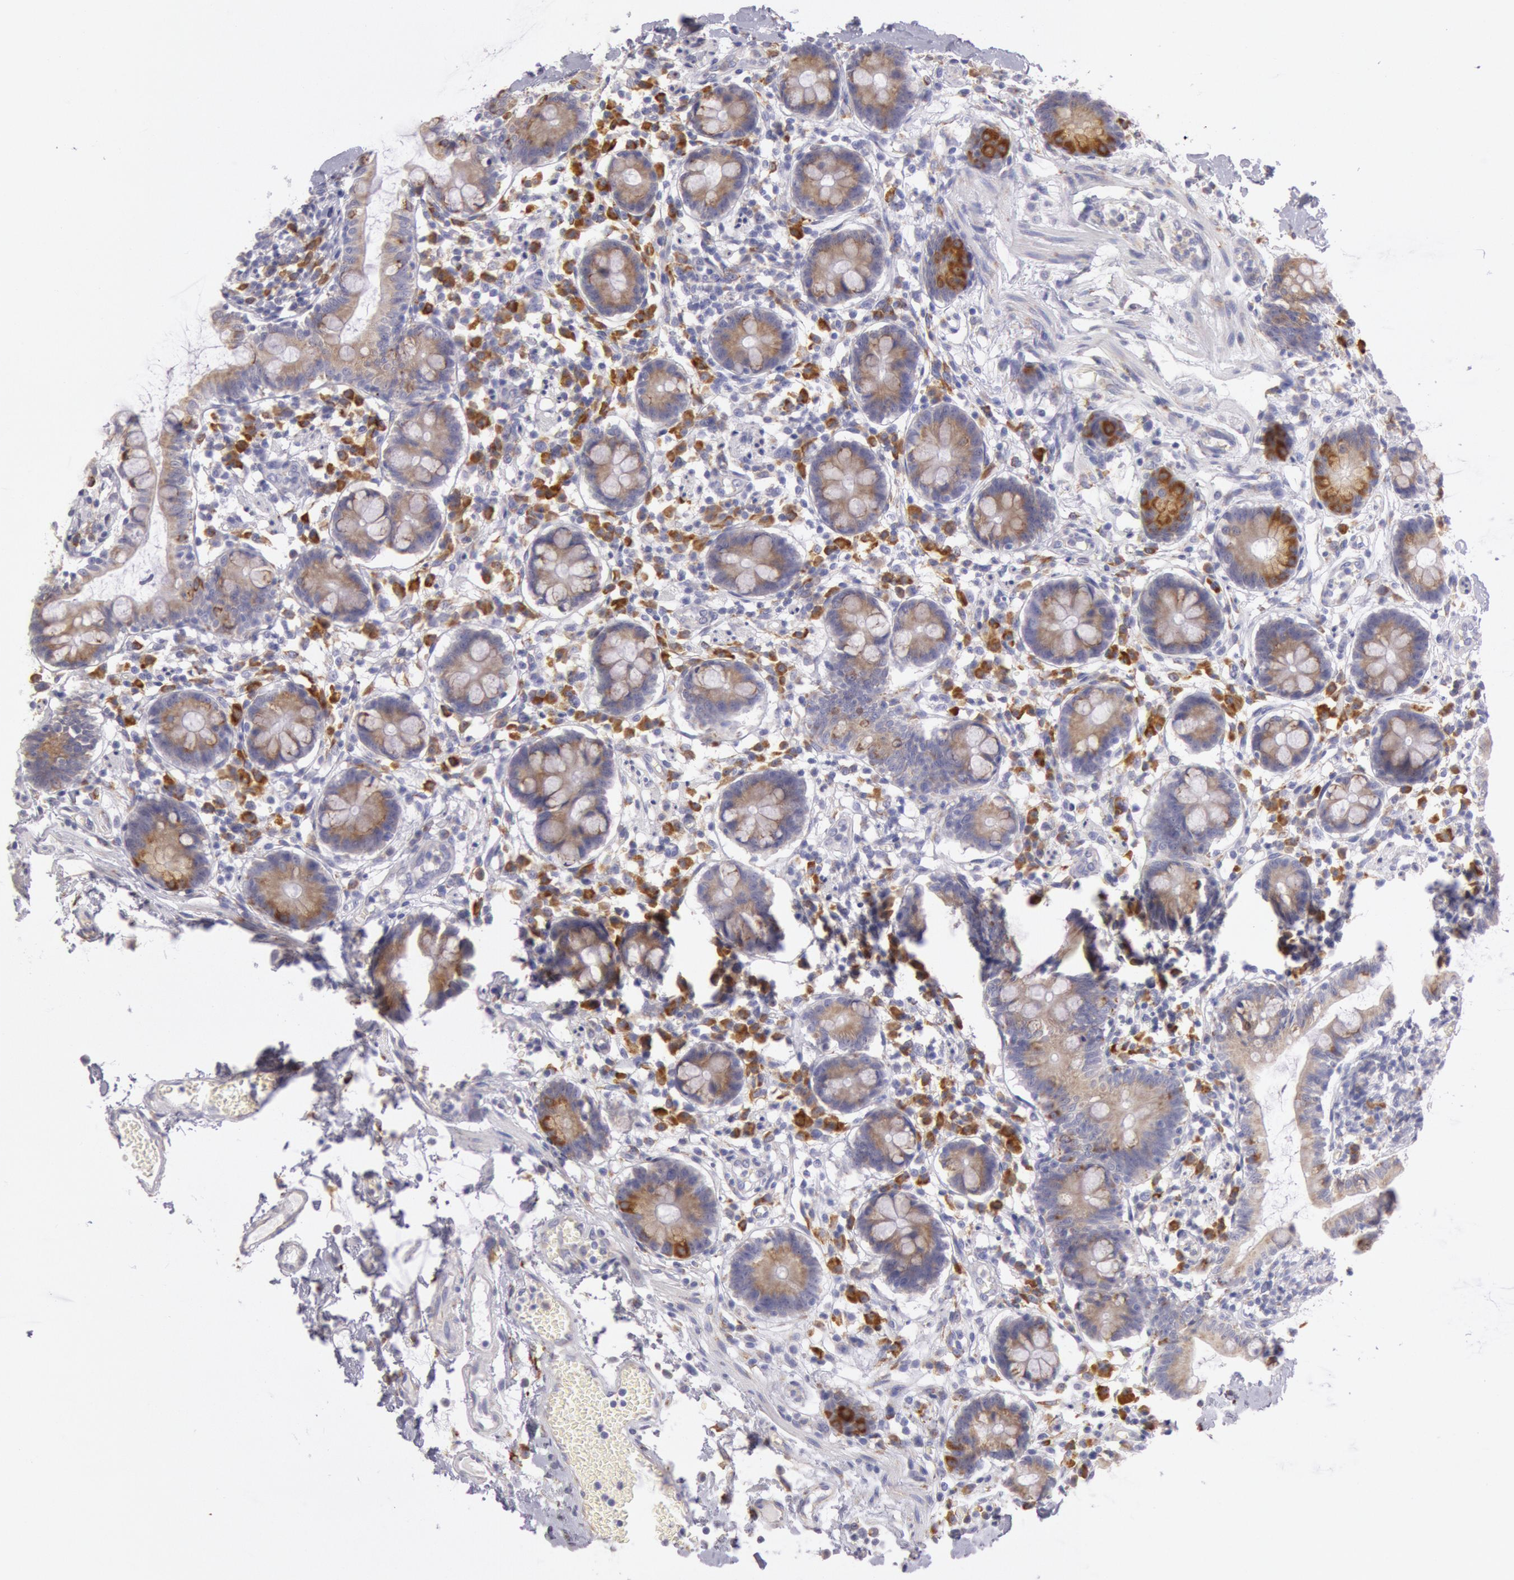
{"staining": {"intensity": "strong", "quantity": "<25%", "location": "cytoplasmic/membranous"}, "tissue": "small intestine", "cell_type": "Glandular cells", "image_type": "normal", "snomed": [{"axis": "morphology", "description": "Normal tissue, NOS"}, {"axis": "topography", "description": "Small intestine"}], "caption": "Protein expression analysis of unremarkable human small intestine reveals strong cytoplasmic/membranous positivity in about <25% of glandular cells. (DAB = brown stain, brightfield microscopy at high magnification).", "gene": "CIDEB", "patient": {"sex": "female", "age": 61}}